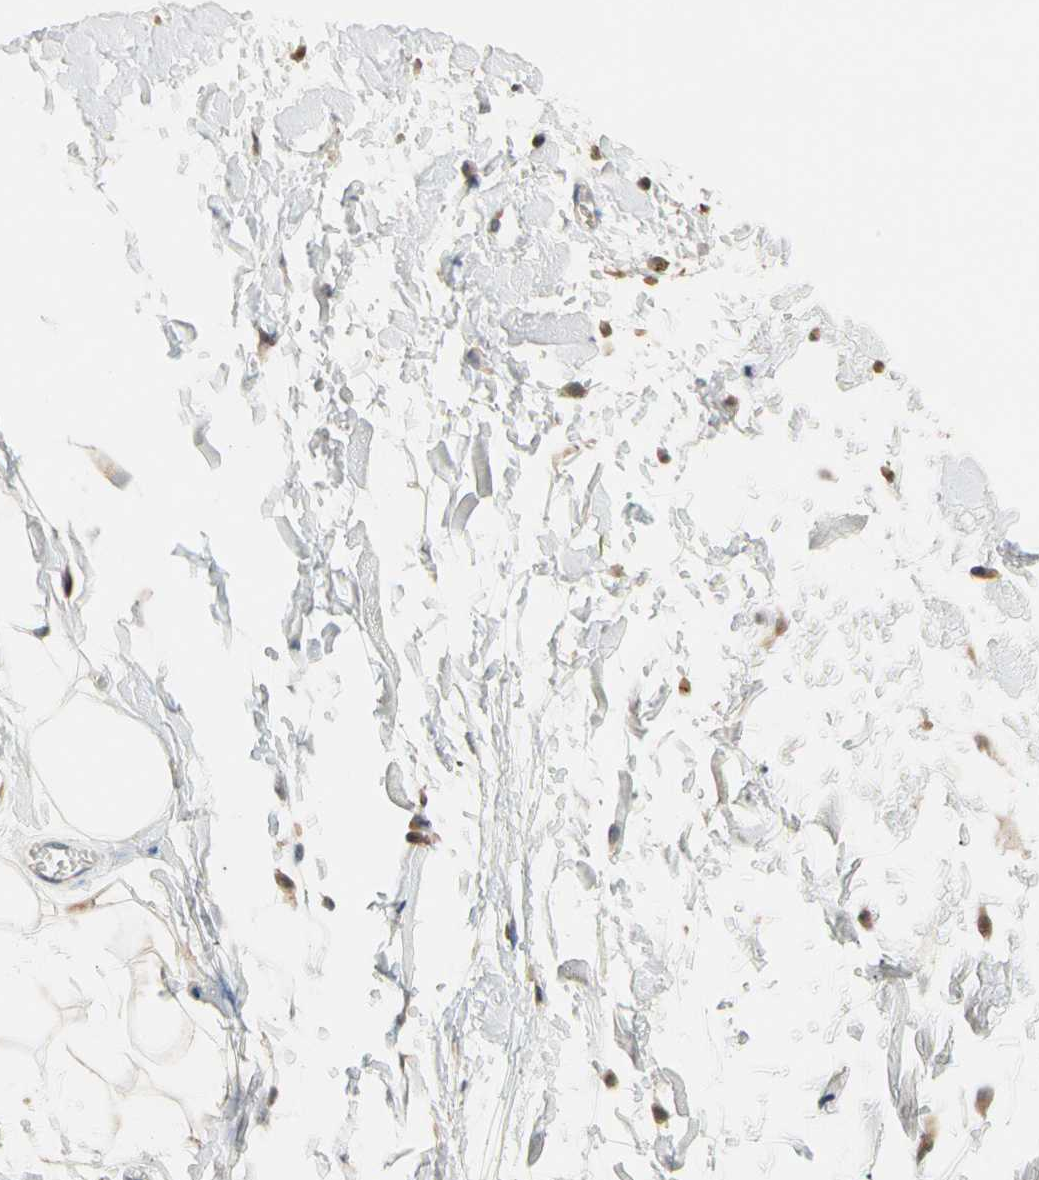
{"staining": {"intensity": "moderate", "quantity": "25%-75%", "location": "cytoplasmic/membranous,nuclear"}, "tissue": "adipose tissue", "cell_type": "Adipocytes", "image_type": "normal", "snomed": [{"axis": "morphology", "description": "Normal tissue, NOS"}, {"axis": "topography", "description": "Soft tissue"}], "caption": "A brown stain highlights moderate cytoplasmic/membranous,nuclear staining of a protein in adipocytes of benign human adipose tissue. (DAB IHC with brightfield microscopy, high magnification).", "gene": "GPSM2", "patient": {"sex": "male", "age": 72}}